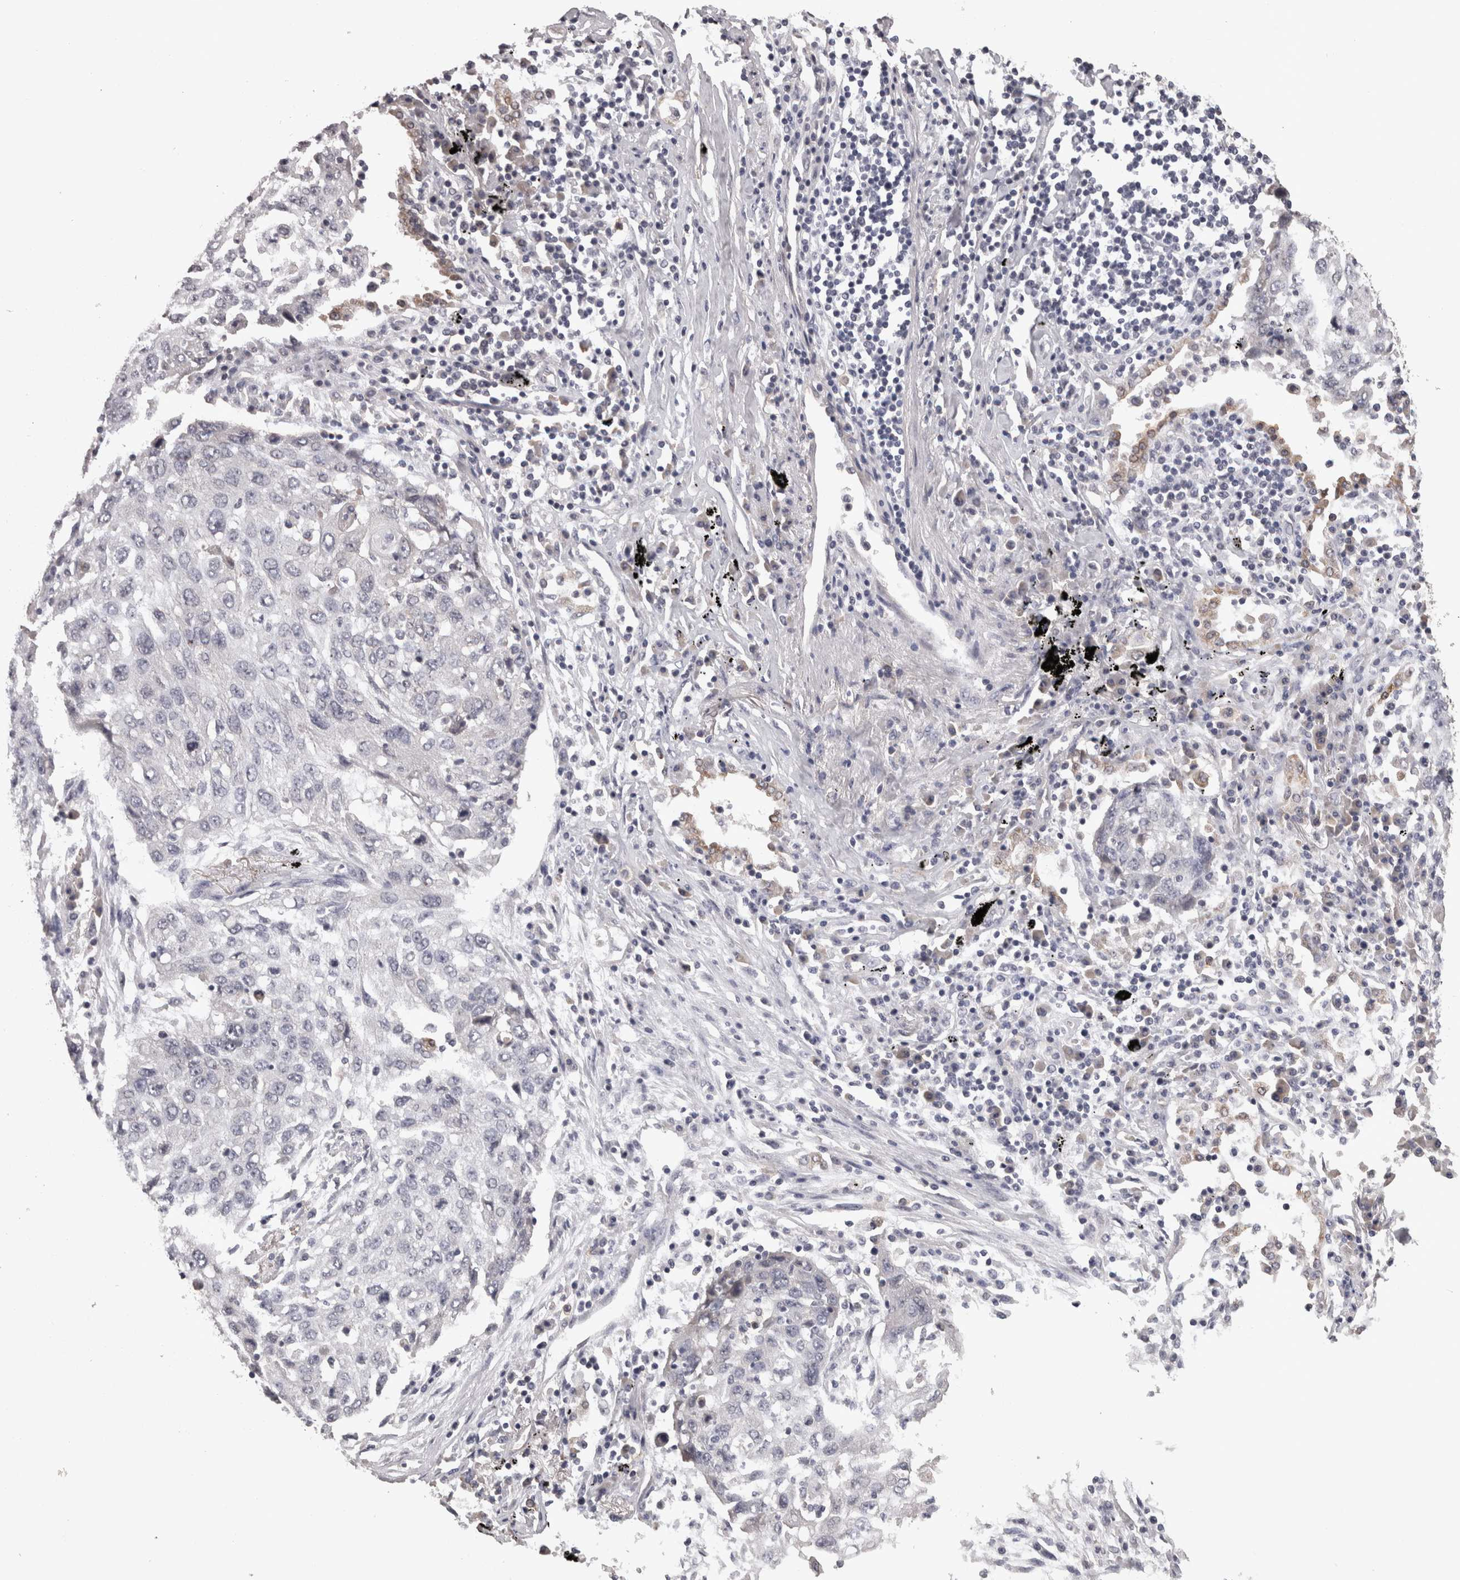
{"staining": {"intensity": "negative", "quantity": "none", "location": "none"}, "tissue": "lung cancer", "cell_type": "Tumor cells", "image_type": "cancer", "snomed": [{"axis": "morphology", "description": "Squamous cell carcinoma, NOS"}, {"axis": "topography", "description": "Lung"}], "caption": "This is a micrograph of IHC staining of squamous cell carcinoma (lung), which shows no positivity in tumor cells.", "gene": "PON3", "patient": {"sex": "female", "age": 63}}